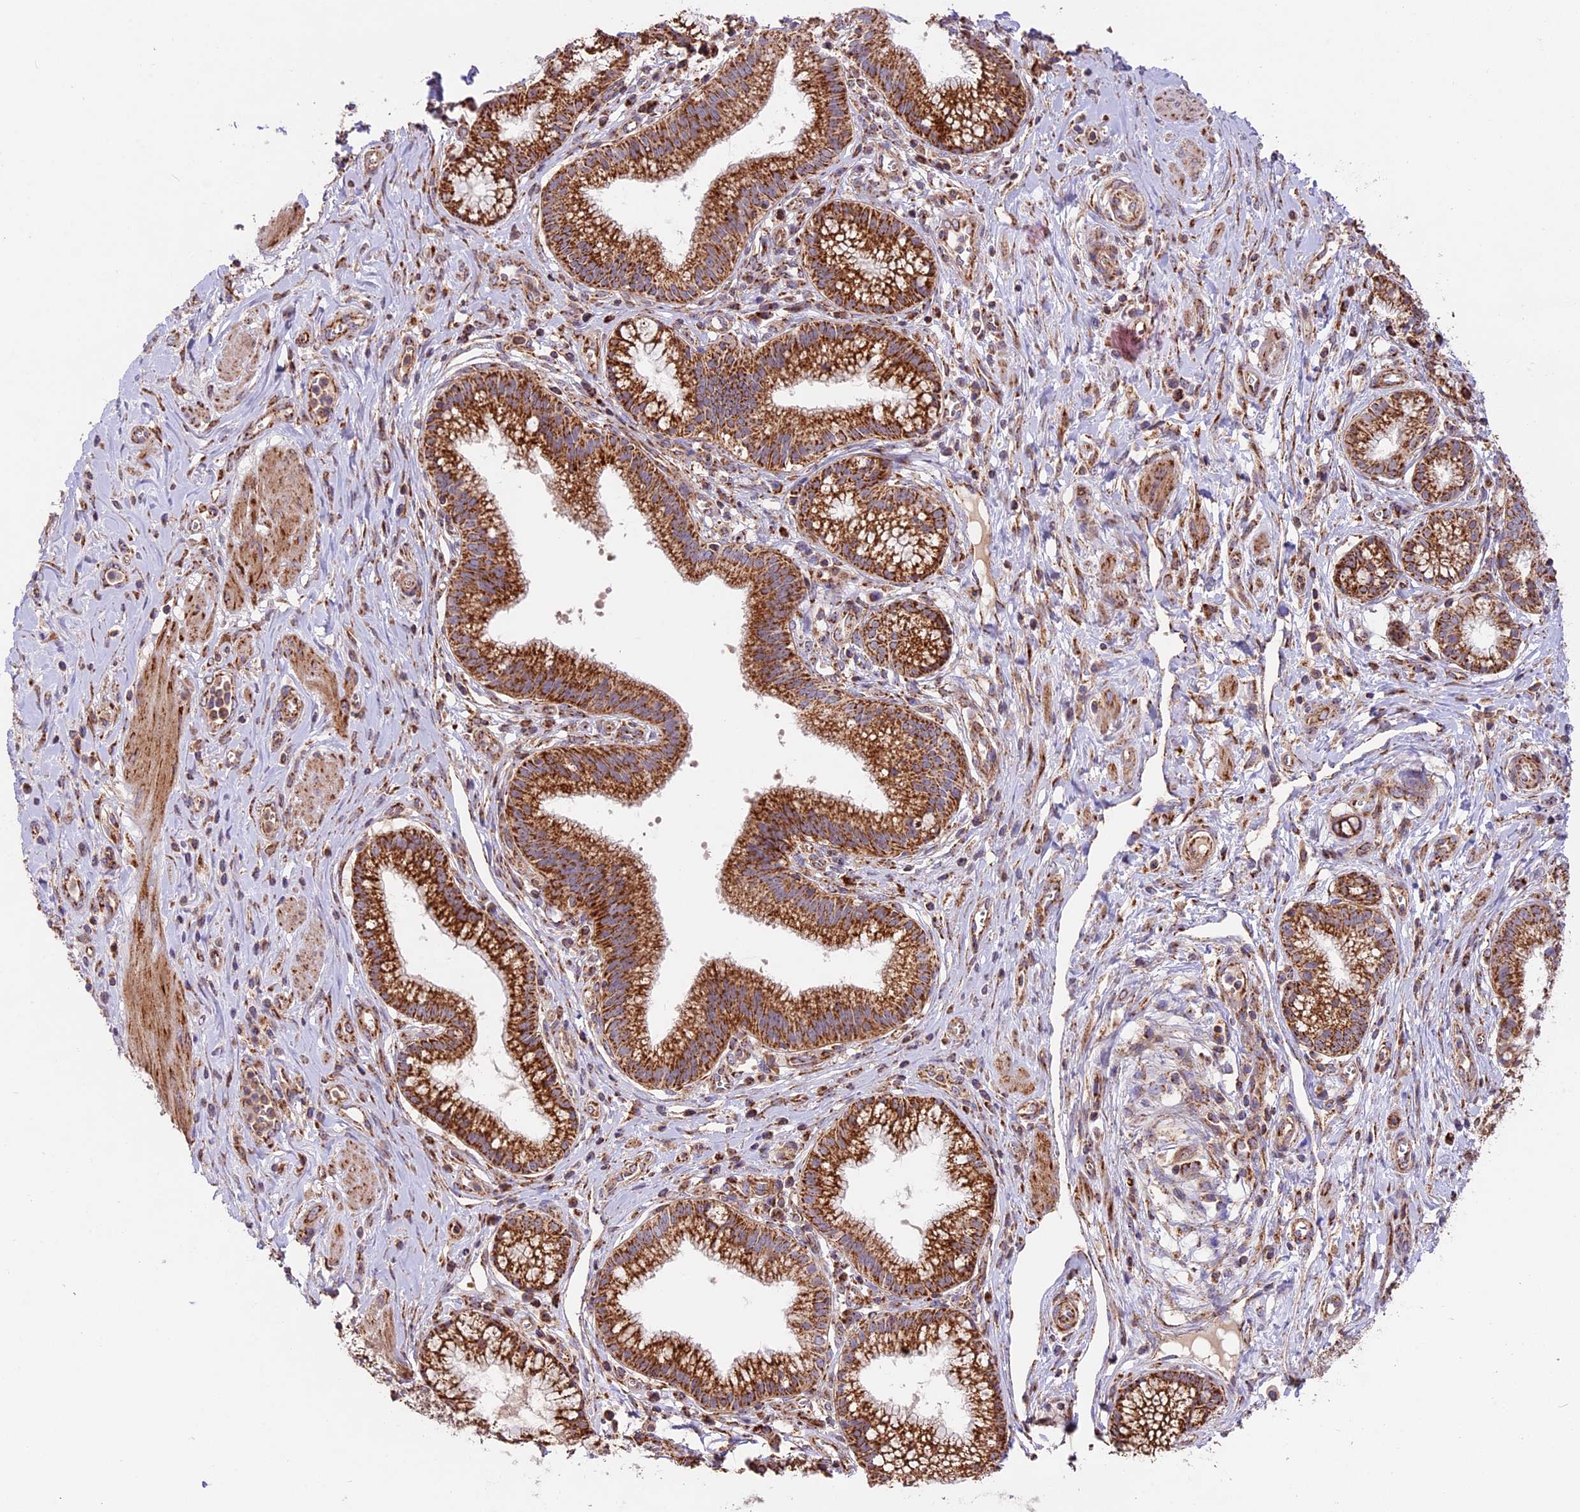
{"staining": {"intensity": "strong", "quantity": ">75%", "location": "cytoplasmic/membranous"}, "tissue": "pancreatic cancer", "cell_type": "Tumor cells", "image_type": "cancer", "snomed": [{"axis": "morphology", "description": "Adenocarcinoma, NOS"}, {"axis": "topography", "description": "Pancreas"}], "caption": "A micrograph of adenocarcinoma (pancreatic) stained for a protein shows strong cytoplasmic/membranous brown staining in tumor cells.", "gene": "NDUFA8", "patient": {"sex": "male", "age": 72}}